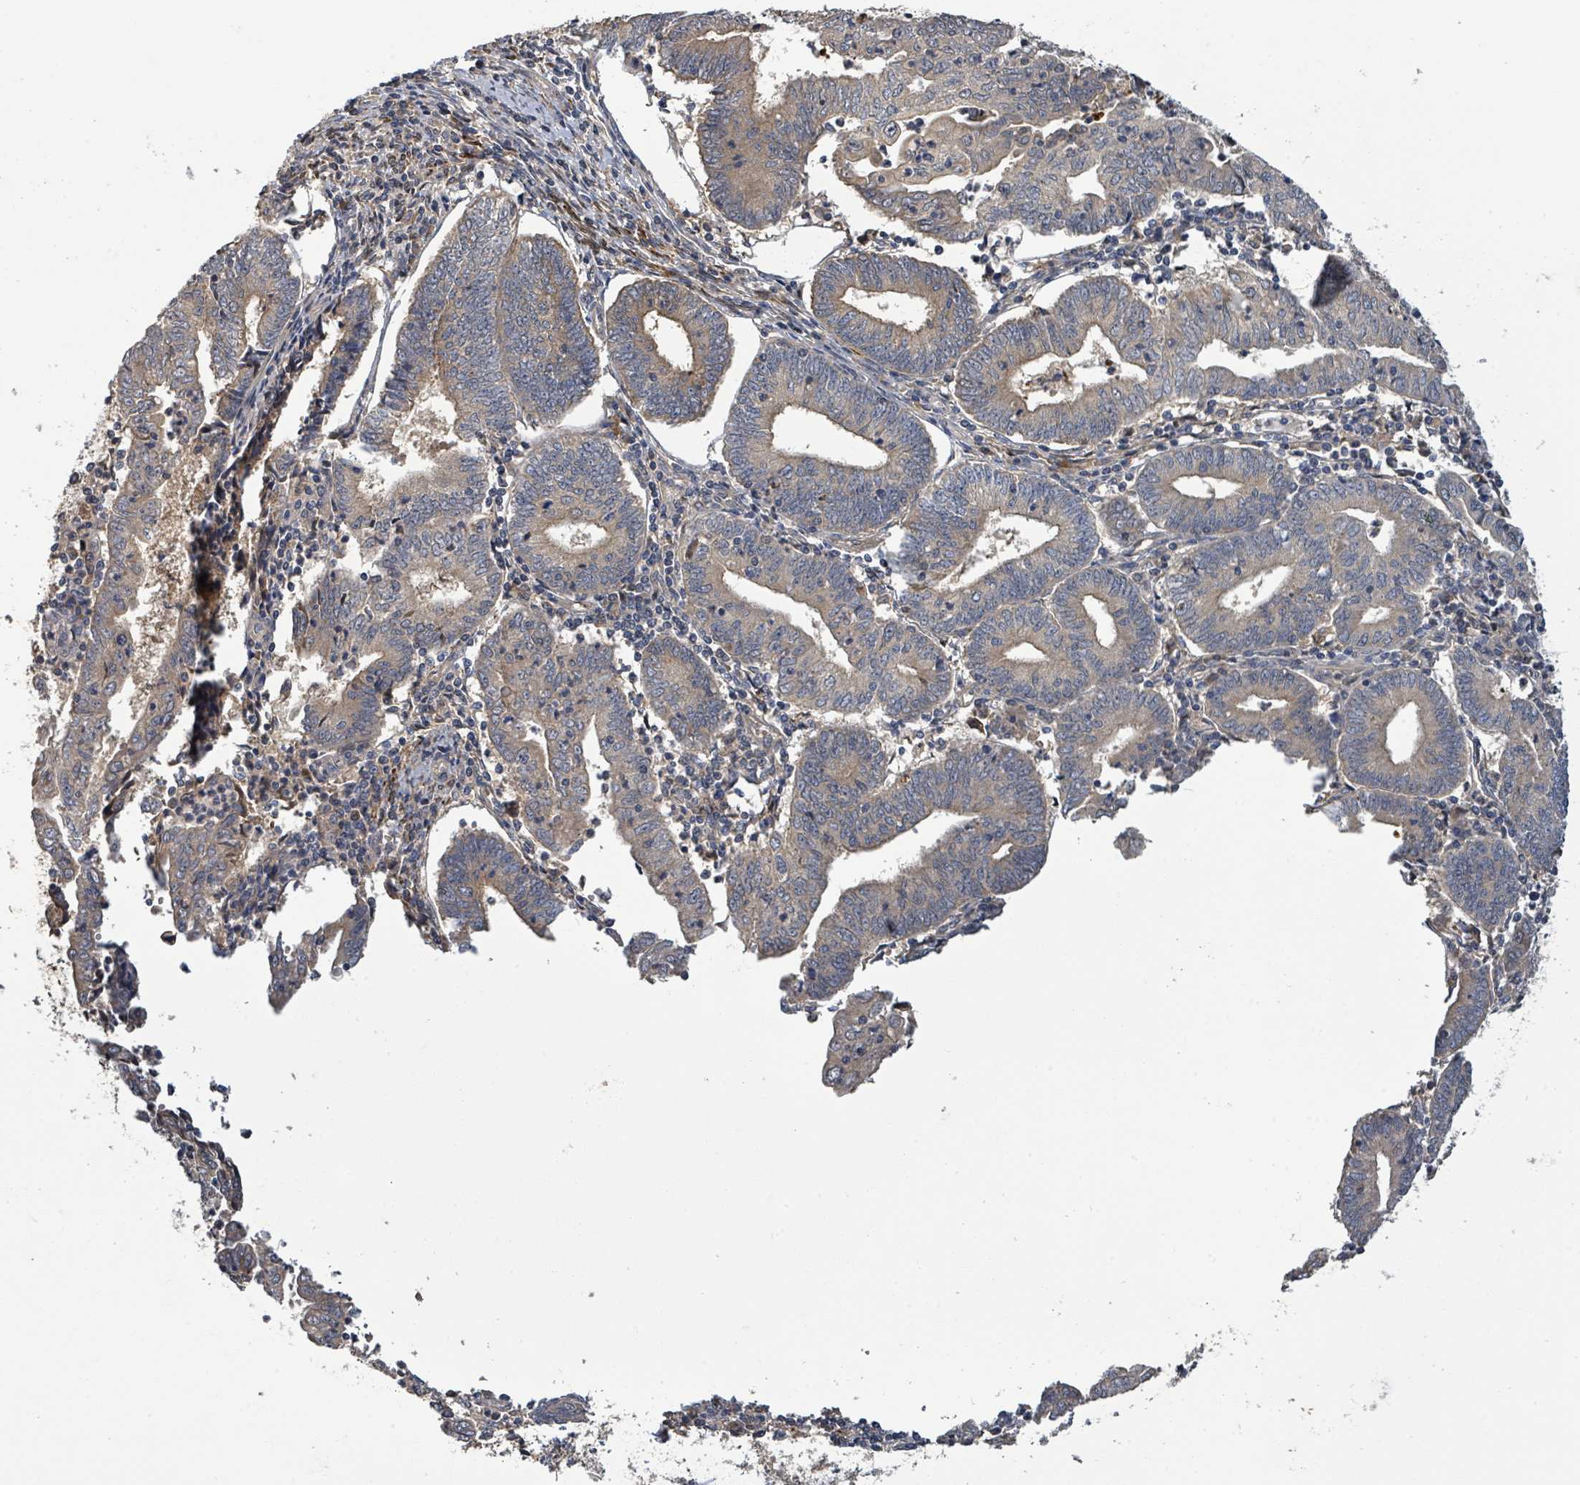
{"staining": {"intensity": "weak", "quantity": ">75%", "location": "cytoplasmic/membranous"}, "tissue": "endometrial cancer", "cell_type": "Tumor cells", "image_type": "cancer", "snomed": [{"axis": "morphology", "description": "Adenocarcinoma, NOS"}, {"axis": "topography", "description": "Endometrium"}], "caption": "IHC staining of endometrial cancer, which exhibits low levels of weak cytoplasmic/membranous staining in about >75% of tumor cells indicating weak cytoplasmic/membranous protein expression. The staining was performed using DAB (3,3'-diaminobenzidine) (brown) for protein detection and nuclei were counterstained in hematoxylin (blue).", "gene": "STARD4", "patient": {"sex": "female", "age": 60}}